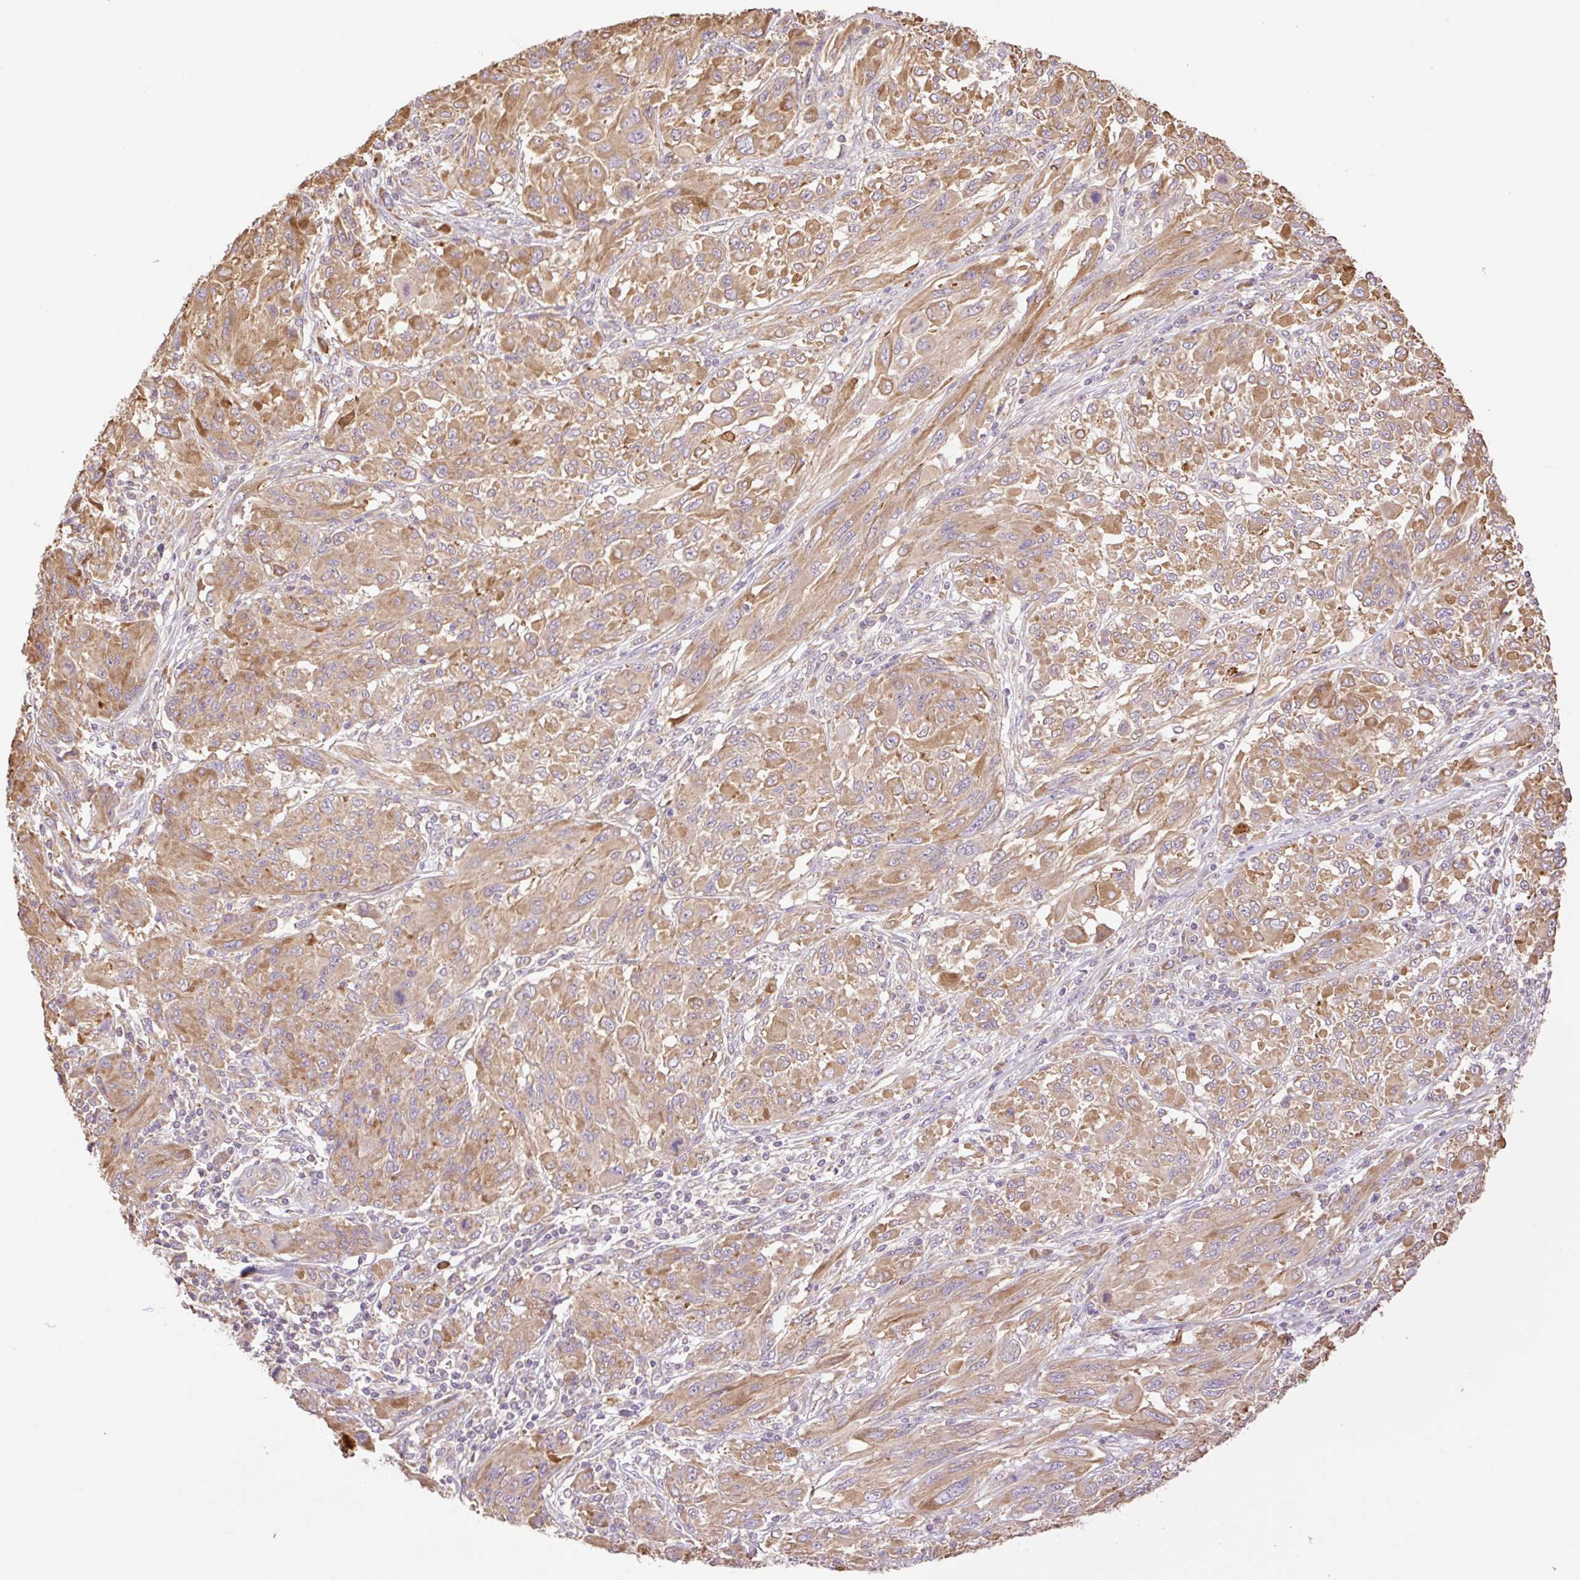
{"staining": {"intensity": "moderate", "quantity": ">75%", "location": "cytoplasmic/membranous"}, "tissue": "melanoma", "cell_type": "Tumor cells", "image_type": "cancer", "snomed": [{"axis": "morphology", "description": "Malignant melanoma, NOS"}, {"axis": "topography", "description": "Skin"}], "caption": "The immunohistochemical stain labels moderate cytoplasmic/membranous staining in tumor cells of malignant melanoma tissue.", "gene": "DESI1", "patient": {"sex": "female", "age": 91}}